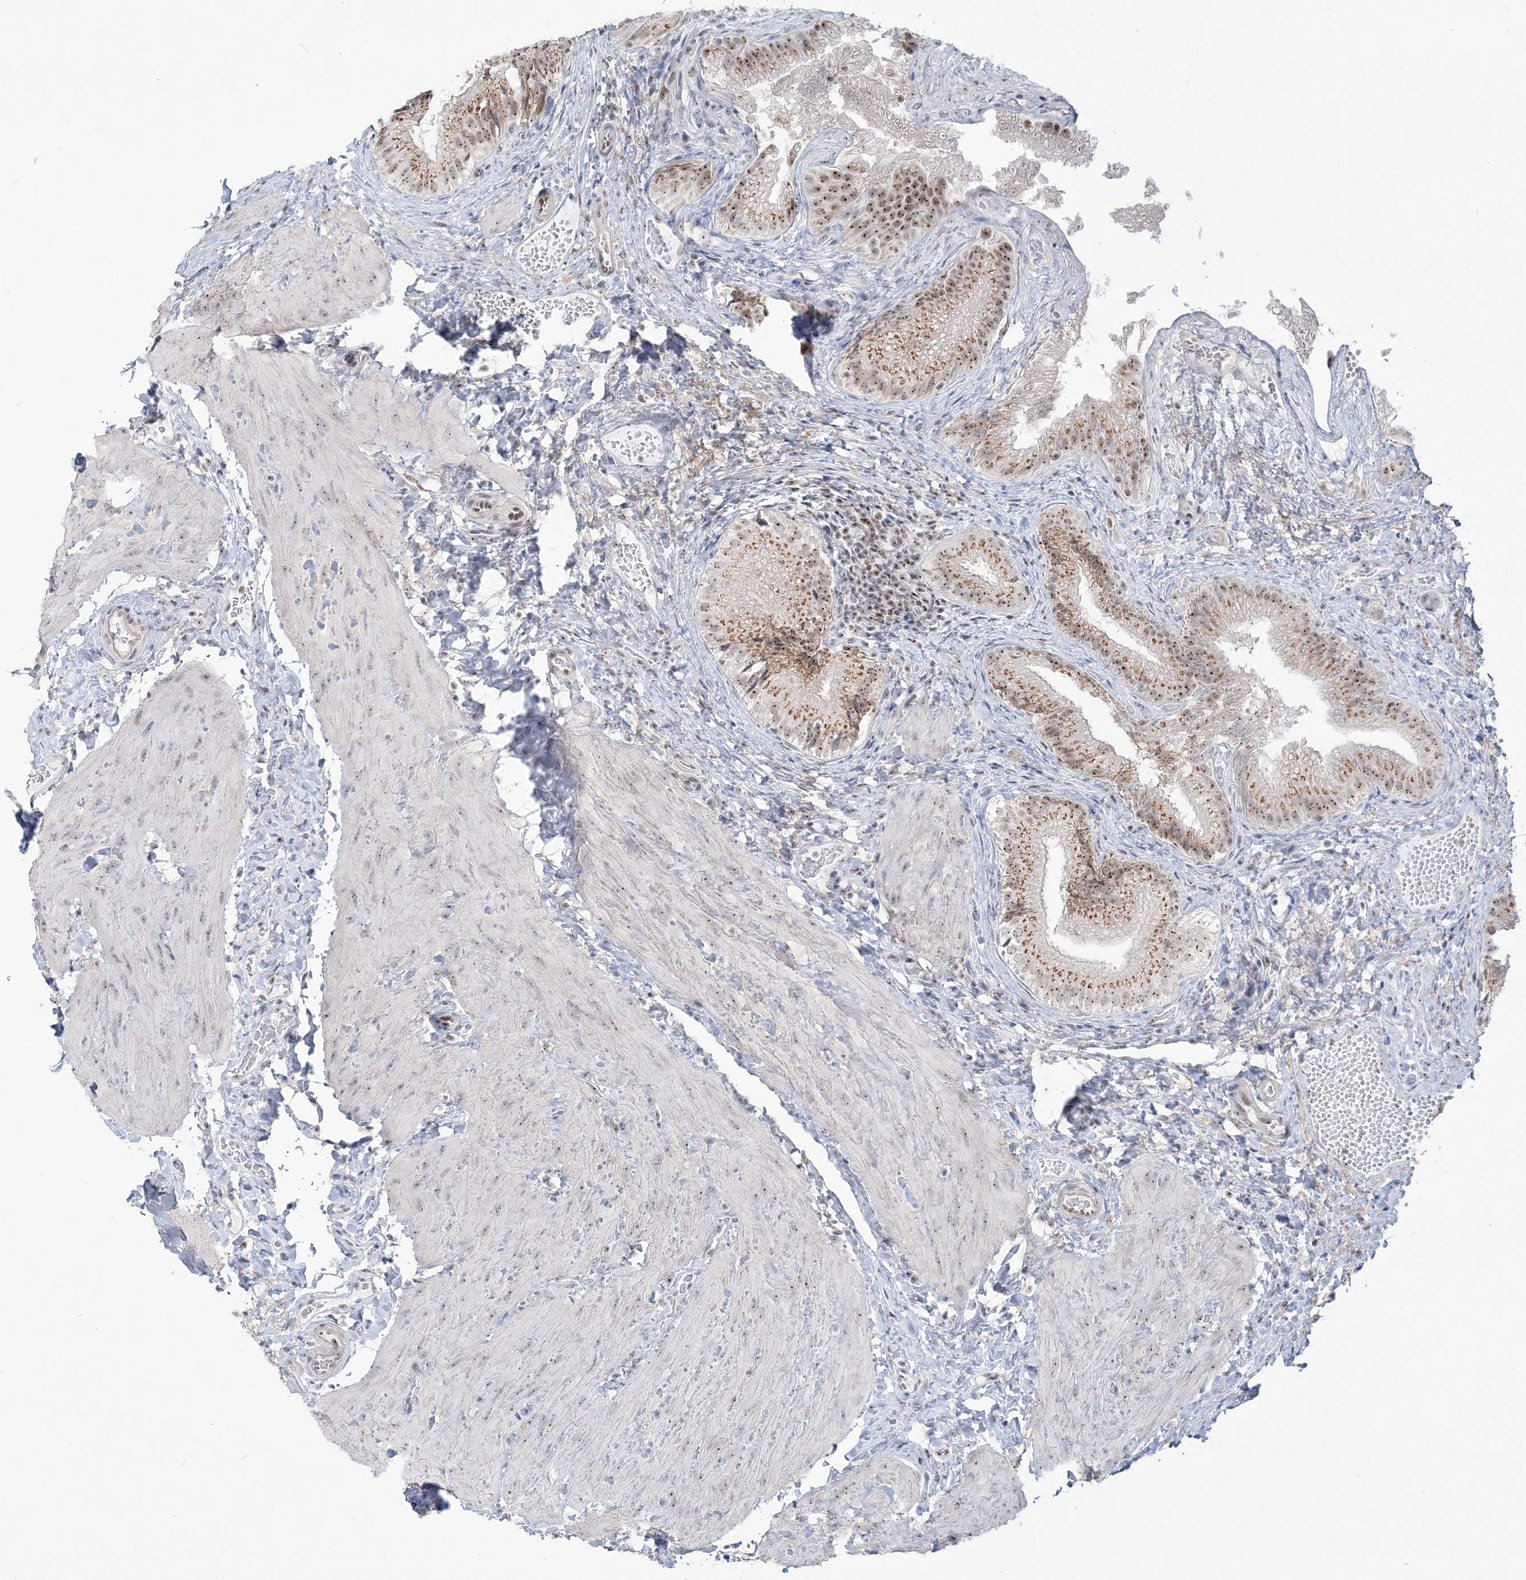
{"staining": {"intensity": "moderate", "quantity": ">75%", "location": "cytoplasmic/membranous,nuclear"}, "tissue": "gallbladder", "cell_type": "Glandular cells", "image_type": "normal", "snomed": [{"axis": "morphology", "description": "Normal tissue, NOS"}, {"axis": "topography", "description": "Gallbladder"}], "caption": "An IHC histopathology image of unremarkable tissue is shown. Protein staining in brown highlights moderate cytoplasmic/membranous,nuclear positivity in gallbladder within glandular cells. (DAB (3,3'-diaminobenzidine) IHC, brown staining for protein, blue staining for nuclei).", "gene": "DDX21", "patient": {"sex": "female", "age": 30}}